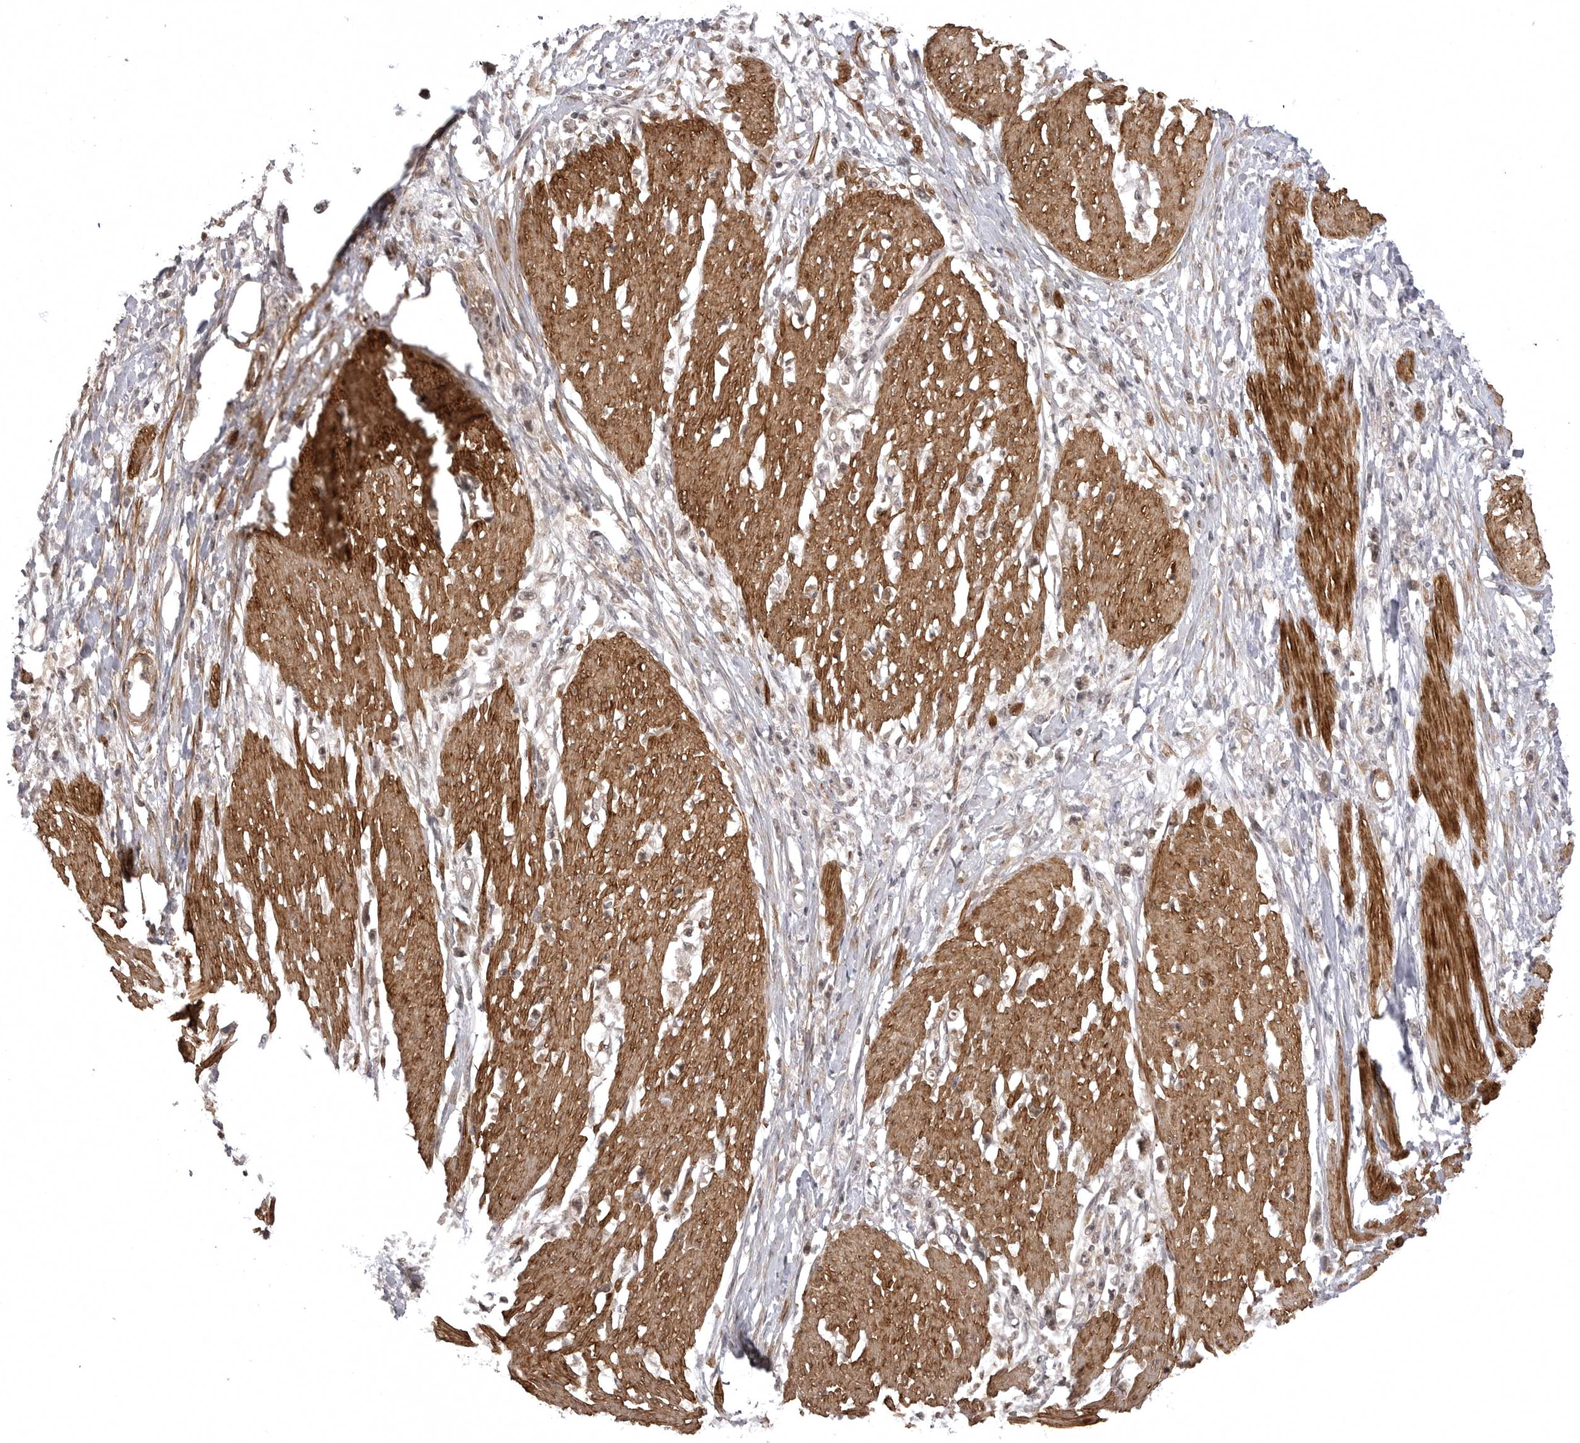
{"staining": {"intensity": "weak", "quantity": ">75%", "location": "cytoplasmic/membranous,nuclear"}, "tissue": "stomach cancer", "cell_type": "Tumor cells", "image_type": "cancer", "snomed": [{"axis": "morphology", "description": "Adenocarcinoma, NOS"}, {"axis": "topography", "description": "Stomach"}], "caption": "This photomicrograph exhibits stomach cancer stained with immunohistochemistry to label a protein in brown. The cytoplasmic/membranous and nuclear of tumor cells show weak positivity for the protein. Nuclei are counter-stained blue.", "gene": "SORBS1", "patient": {"sex": "female", "age": 59}}